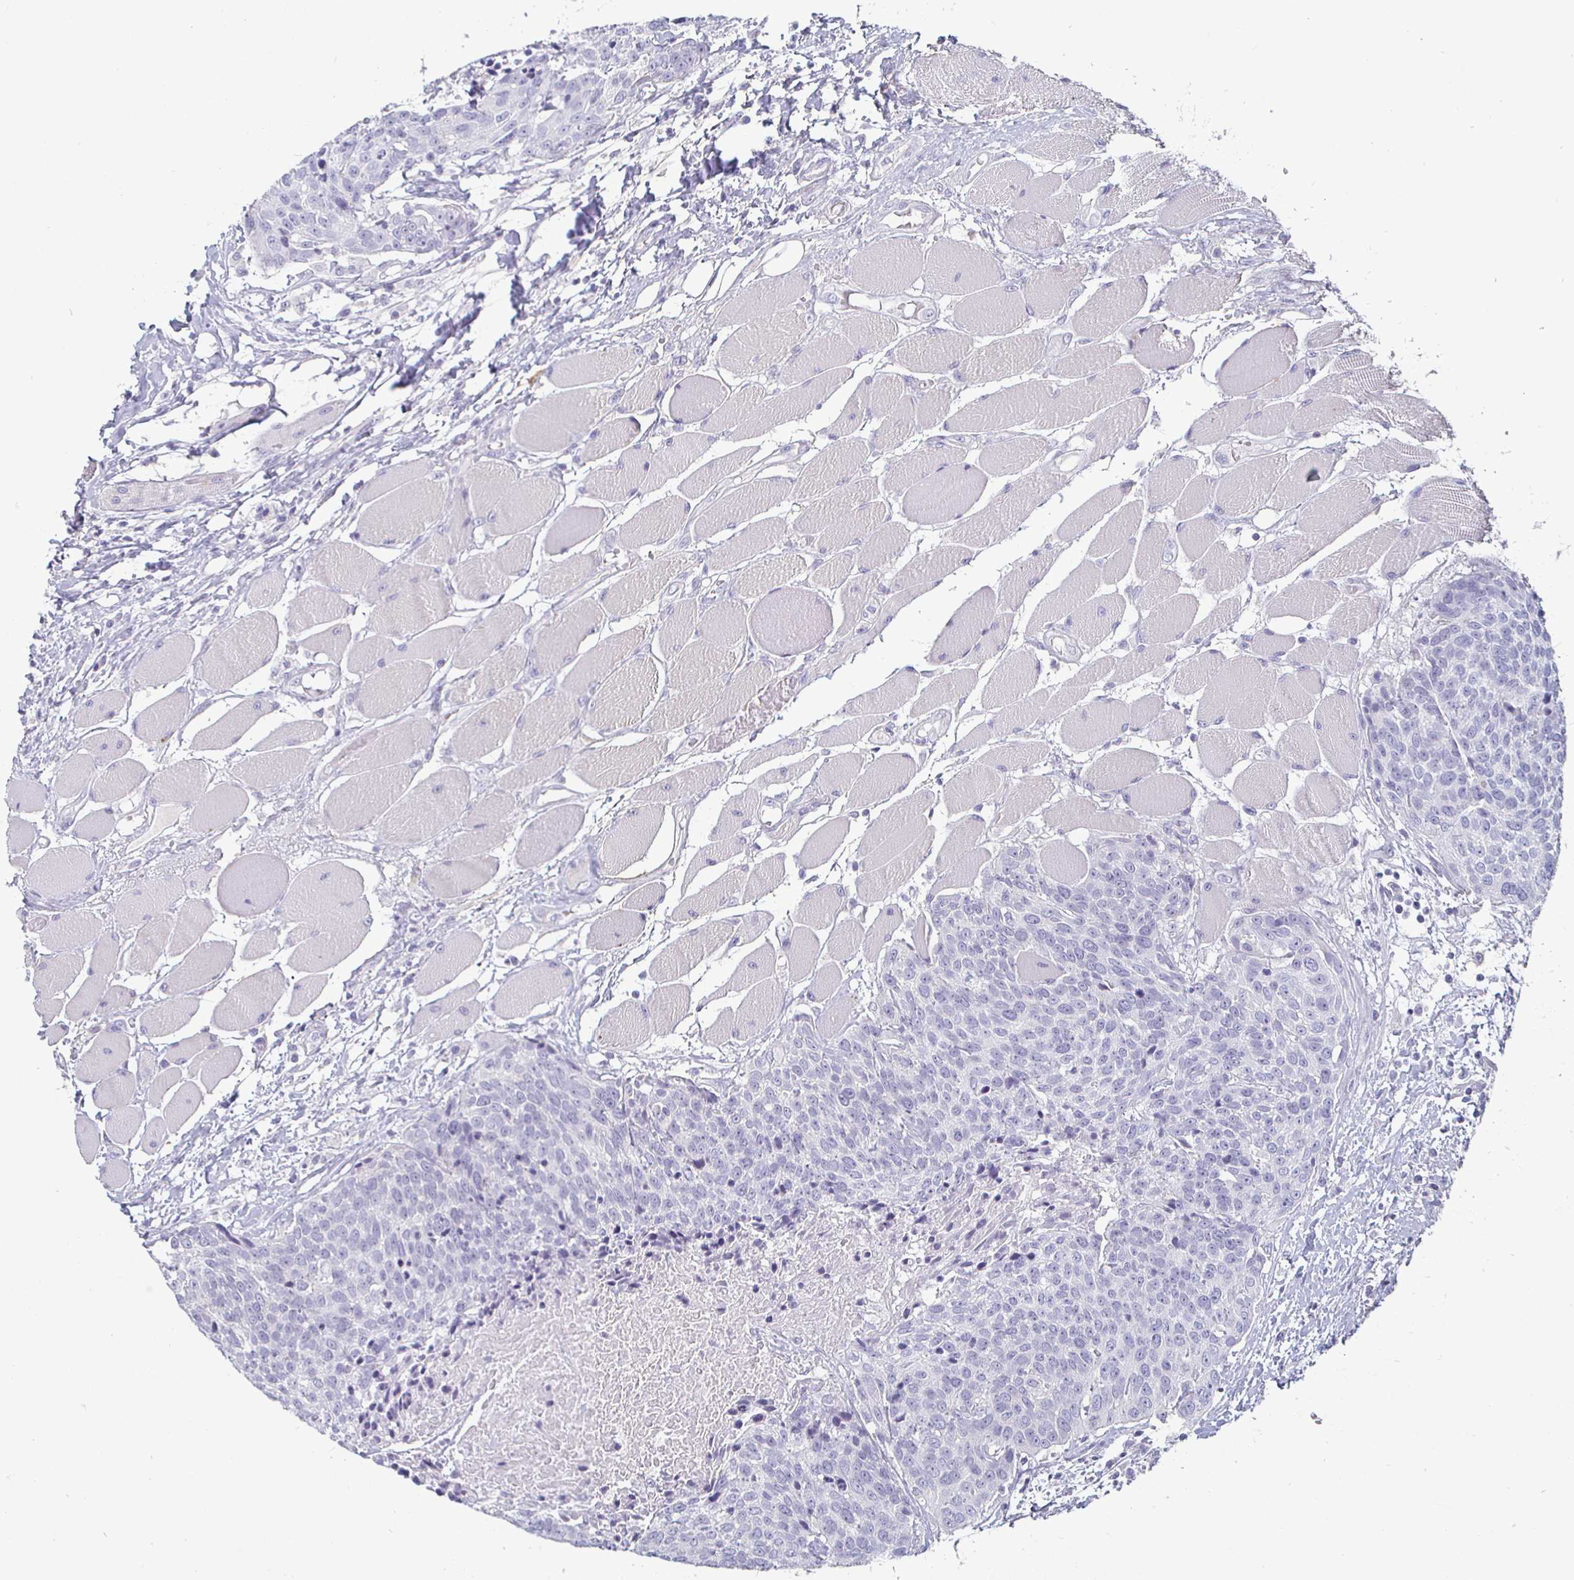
{"staining": {"intensity": "negative", "quantity": "none", "location": "none"}, "tissue": "head and neck cancer", "cell_type": "Tumor cells", "image_type": "cancer", "snomed": [{"axis": "morphology", "description": "Squamous cell carcinoma, NOS"}, {"axis": "topography", "description": "Oral tissue"}, {"axis": "topography", "description": "Head-Neck"}], "caption": "Human squamous cell carcinoma (head and neck) stained for a protein using immunohistochemistry (IHC) demonstrates no expression in tumor cells.", "gene": "ENPP1", "patient": {"sex": "male", "age": 64}}